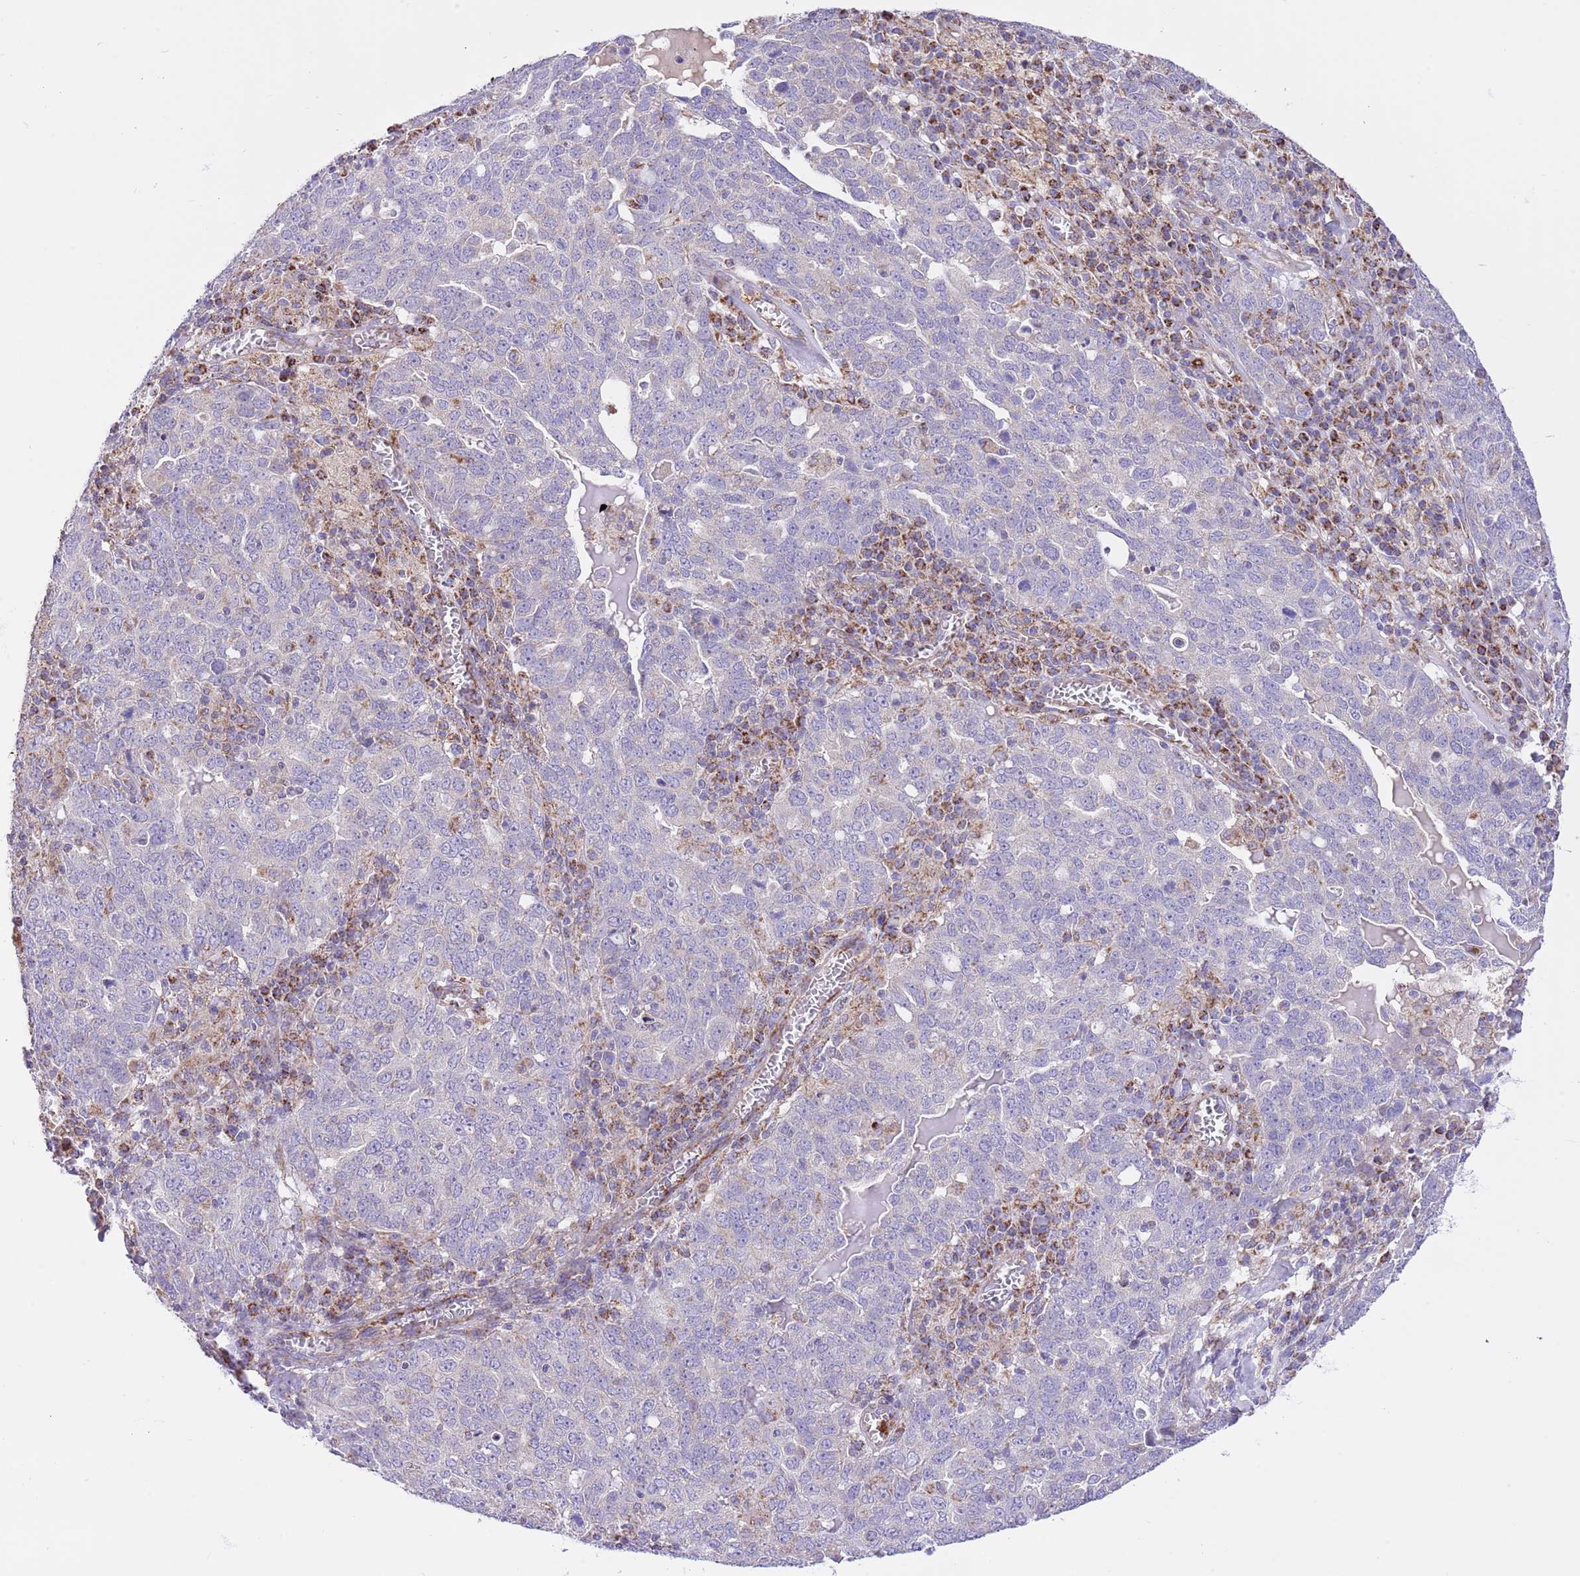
{"staining": {"intensity": "negative", "quantity": "none", "location": "none"}, "tissue": "ovarian cancer", "cell_type": "Tumor cells", "image_type": "cancer", "snomed": [{"axis": "morphology", "description": "Carcinoma, endometroid"}, {"axis": "topography", "description": "Ovary"}], "caption": "Tumor cells show no significant expression in ovarian cancer (endometroid carcinoma).", "gene": "SS18L2", "patient": {"sex": "female", "age": 62}}